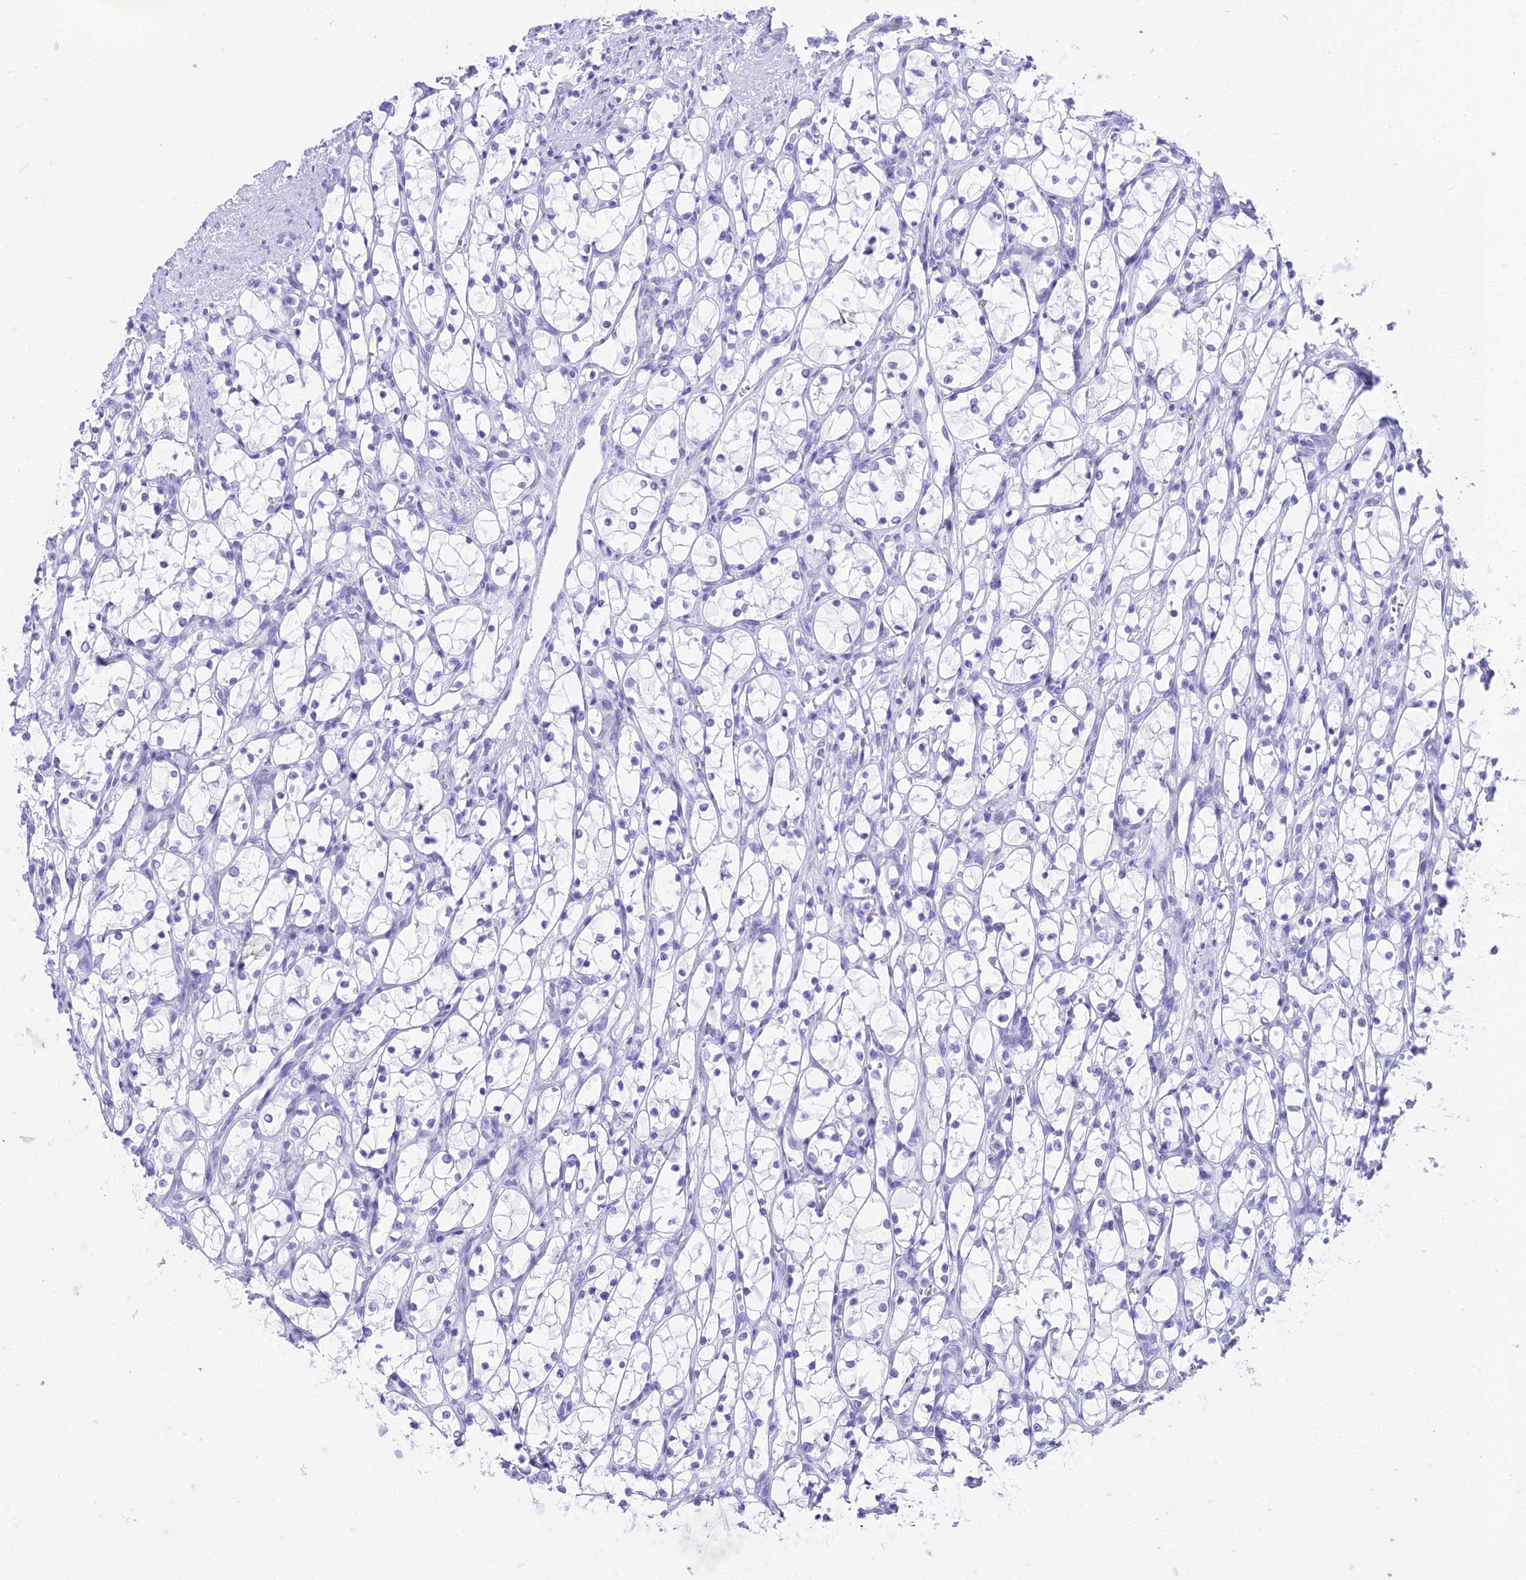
{"staining": {"intensity": "negative", "quantity": "none", "location": "none"}, "tissue": "renal cancer", "cell_type": "Tumor cells", "image_type": "cancer", "snomed": [{"axis": "morphology", "description": "Adenocarcinoma, NOS"}, {"axis": "topography", "description": "Kidney"}], "caption": "Tumor cells are negative for protein expression in human renal cancer (adenocarcinoma).", "gene": "RNPS1", "patient": {"sex": "female", "age": 69}}